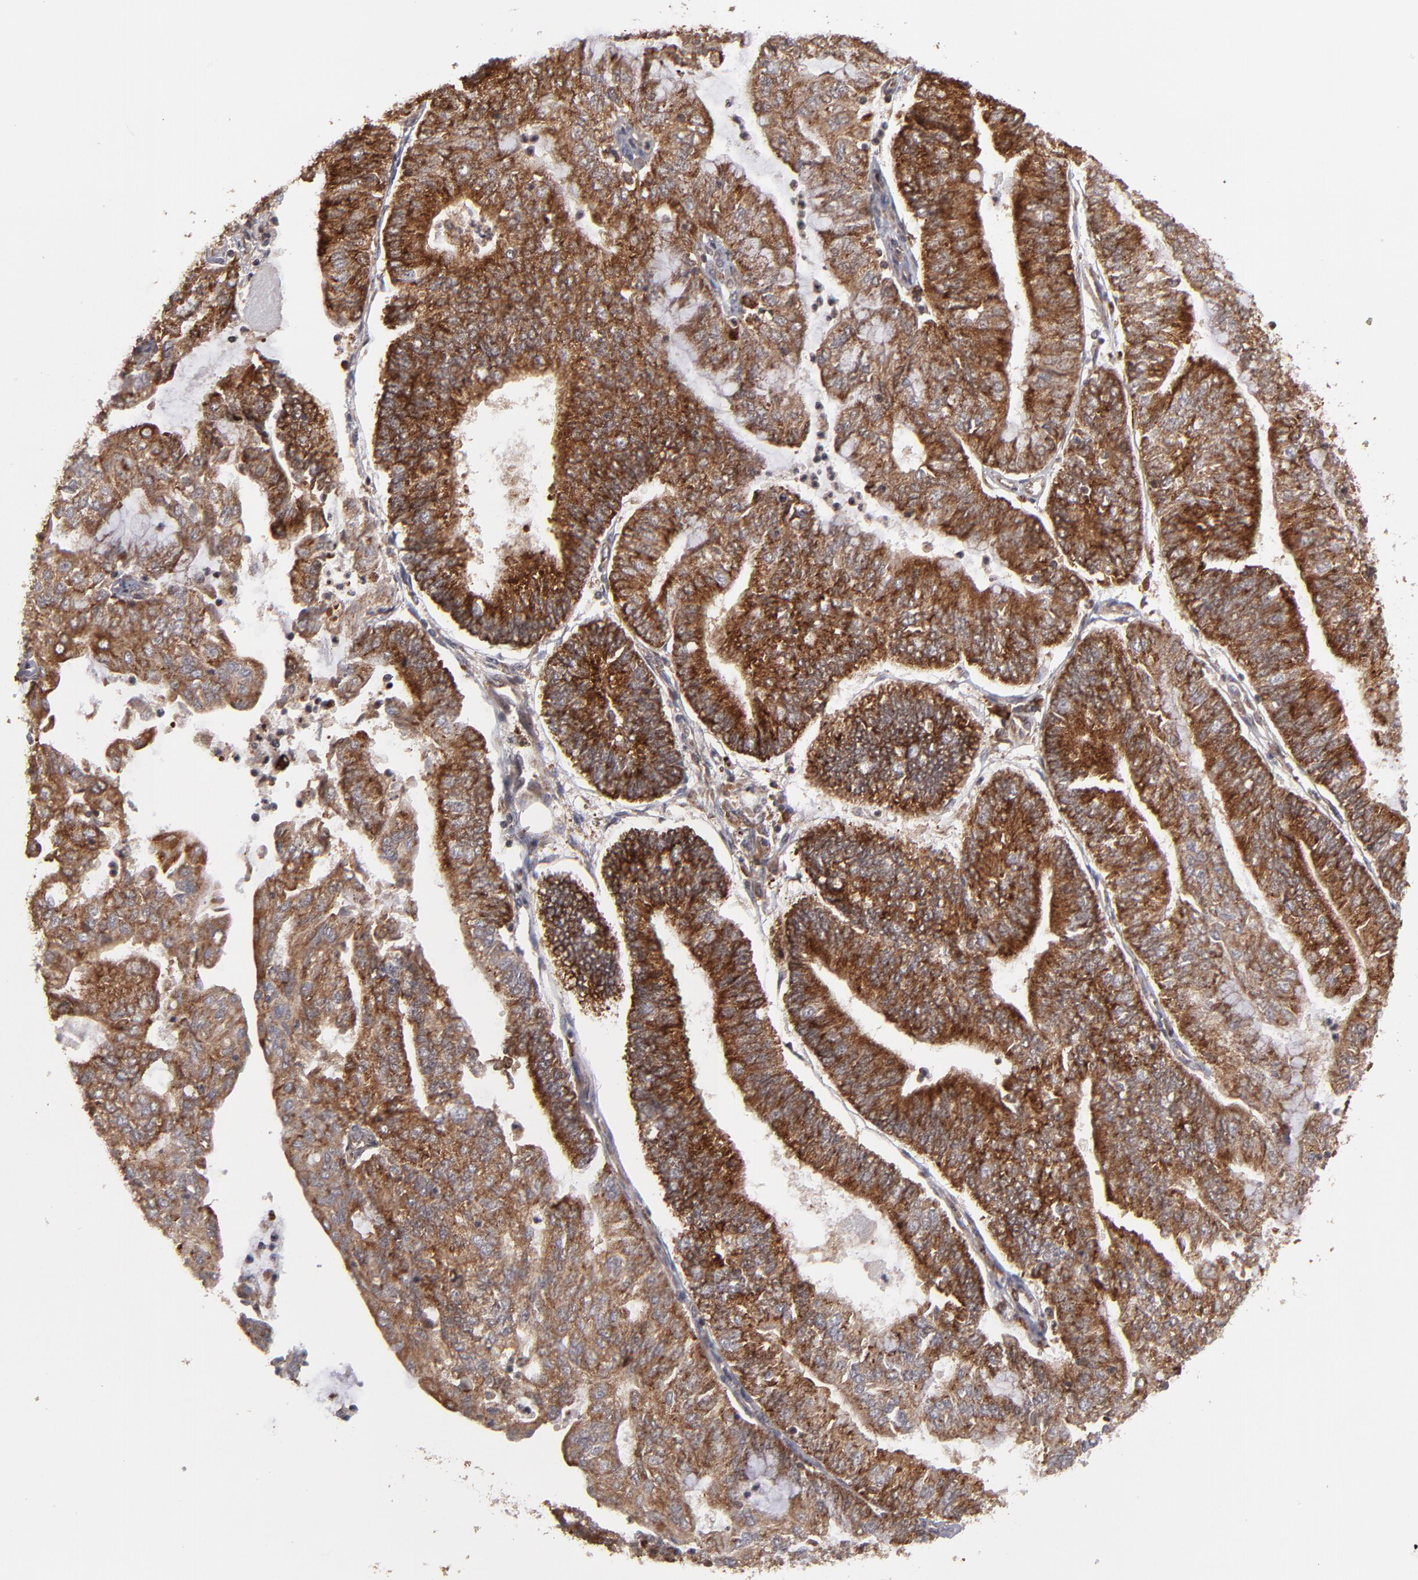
{"staining": {"intensity": "strong", "quantity": ">75%", "location": "cytoplasmic/membranous"}, "tissue": "endometrial cancer", "cell_type": "Tumor cells", "image_type": "cancer", "snomed": [{"axis": "morphology", "description": "Adenocarcinoma, NOS"}, {"axis": "topography", "description": "Endometrium"}], "caption": "Immunohistochemistry micrograph of neoplastic tissue: endometrial adenocarcinoma stained using IHC reveals high levels of strong protein expression localized specifically in the cytoplasmic/membranous of tumor cells, appearing as a cytoplasmic/membranous brown color.", "gene": "RGS6", "patient": {"sex": "female", "age": 59}}